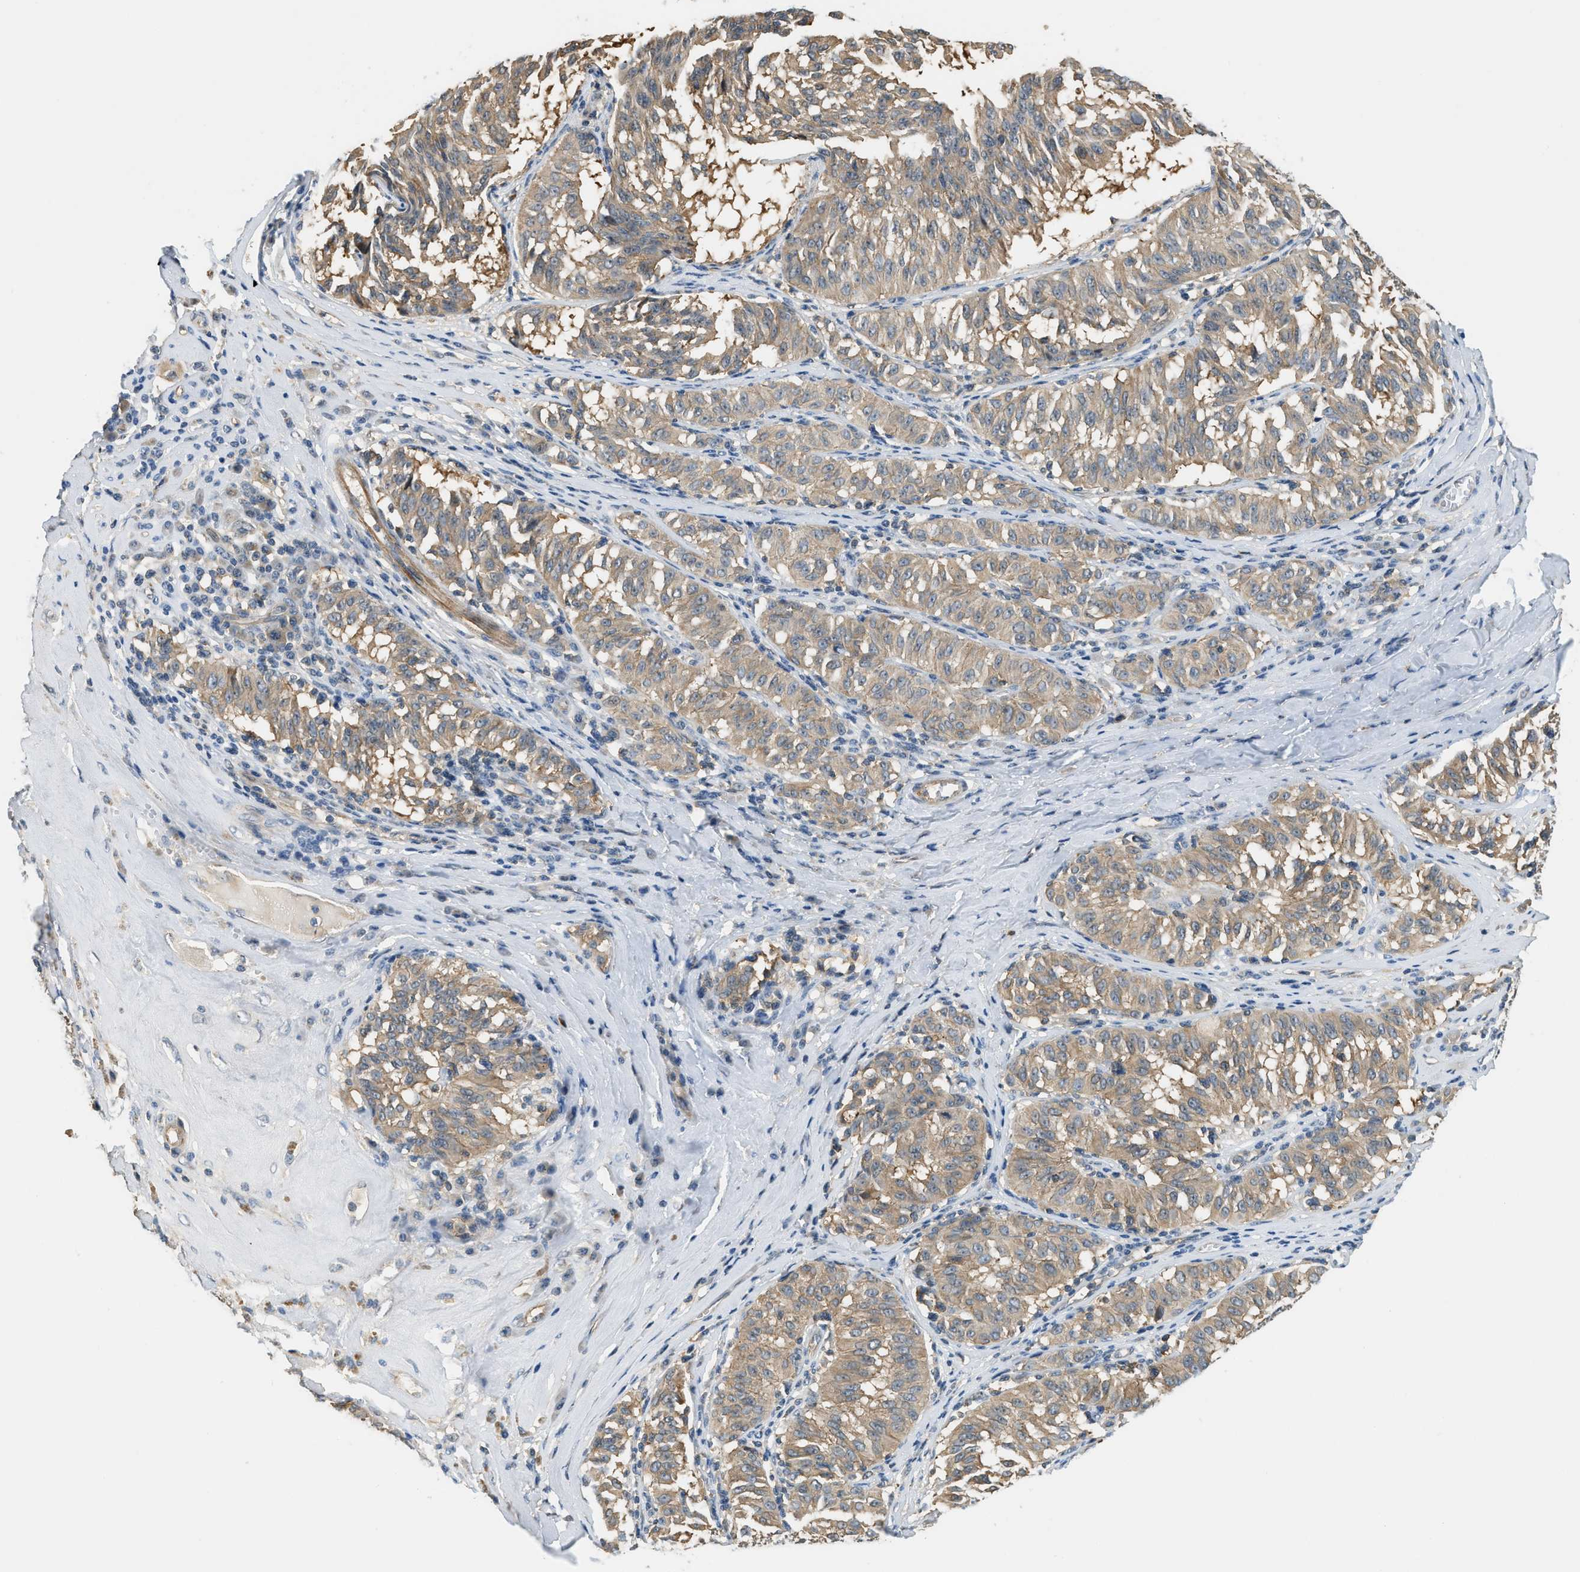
{"staining": {"intensity": "weak", "quantity": ">75%", "location": "cytoplasmic/membranous"}, "tissue": "melanoma", "cell_type": "Tumor cells", "image_type": "cancer", "snomed": [{"axis": "morphology", "description": "Malignant melanoma, NOS"}, {"axis": "topography", "description": "Skin"}], "caption": "A micrograph of malignant melanoma stained for a protein exhibits weak cytoplasmic/membranous brown staining in tumor cells.", "gene": "CBLB", "patient": {"sex": "female", "age": 72}}